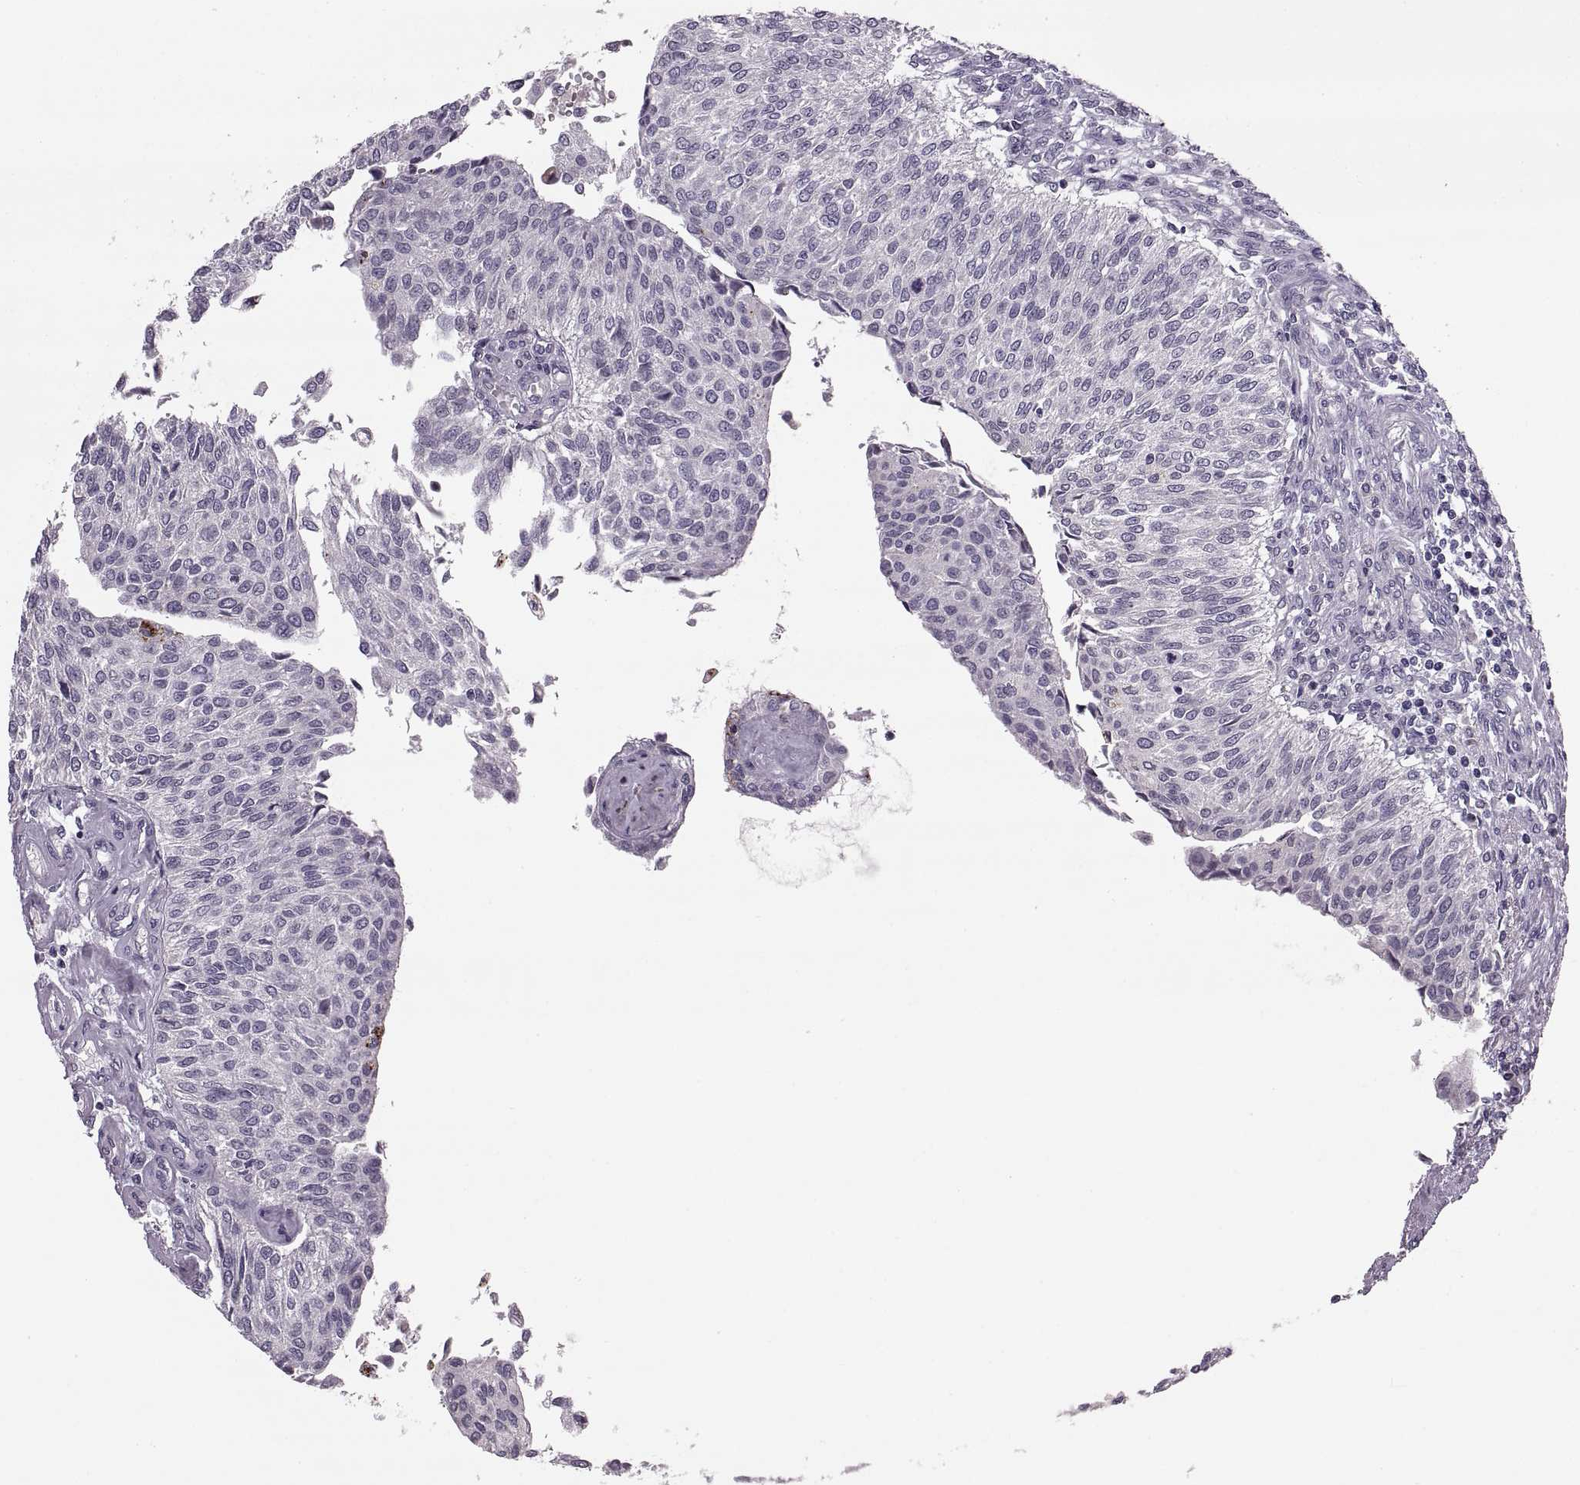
{"staining": {"intensity": "negative", "quantity": "none", "location": "none"}, "tissue": "urothelial cancer", "cell_type": "Tumor cells", "image_type": "cancer", "snomed": [{"axis": "morphology", "description": "Urothelial carcinoma, NOS"}, {"axis": "topography", "description": "Urinary bladder"}], "caption": "IHC histopathology image of neoplastic tissue: human urothelial cancer stained with DAB demonstrates no significant protein positivity in tumor cells.", "gene": "ADH6", "patient": {"sex": "male", "age": 55}}